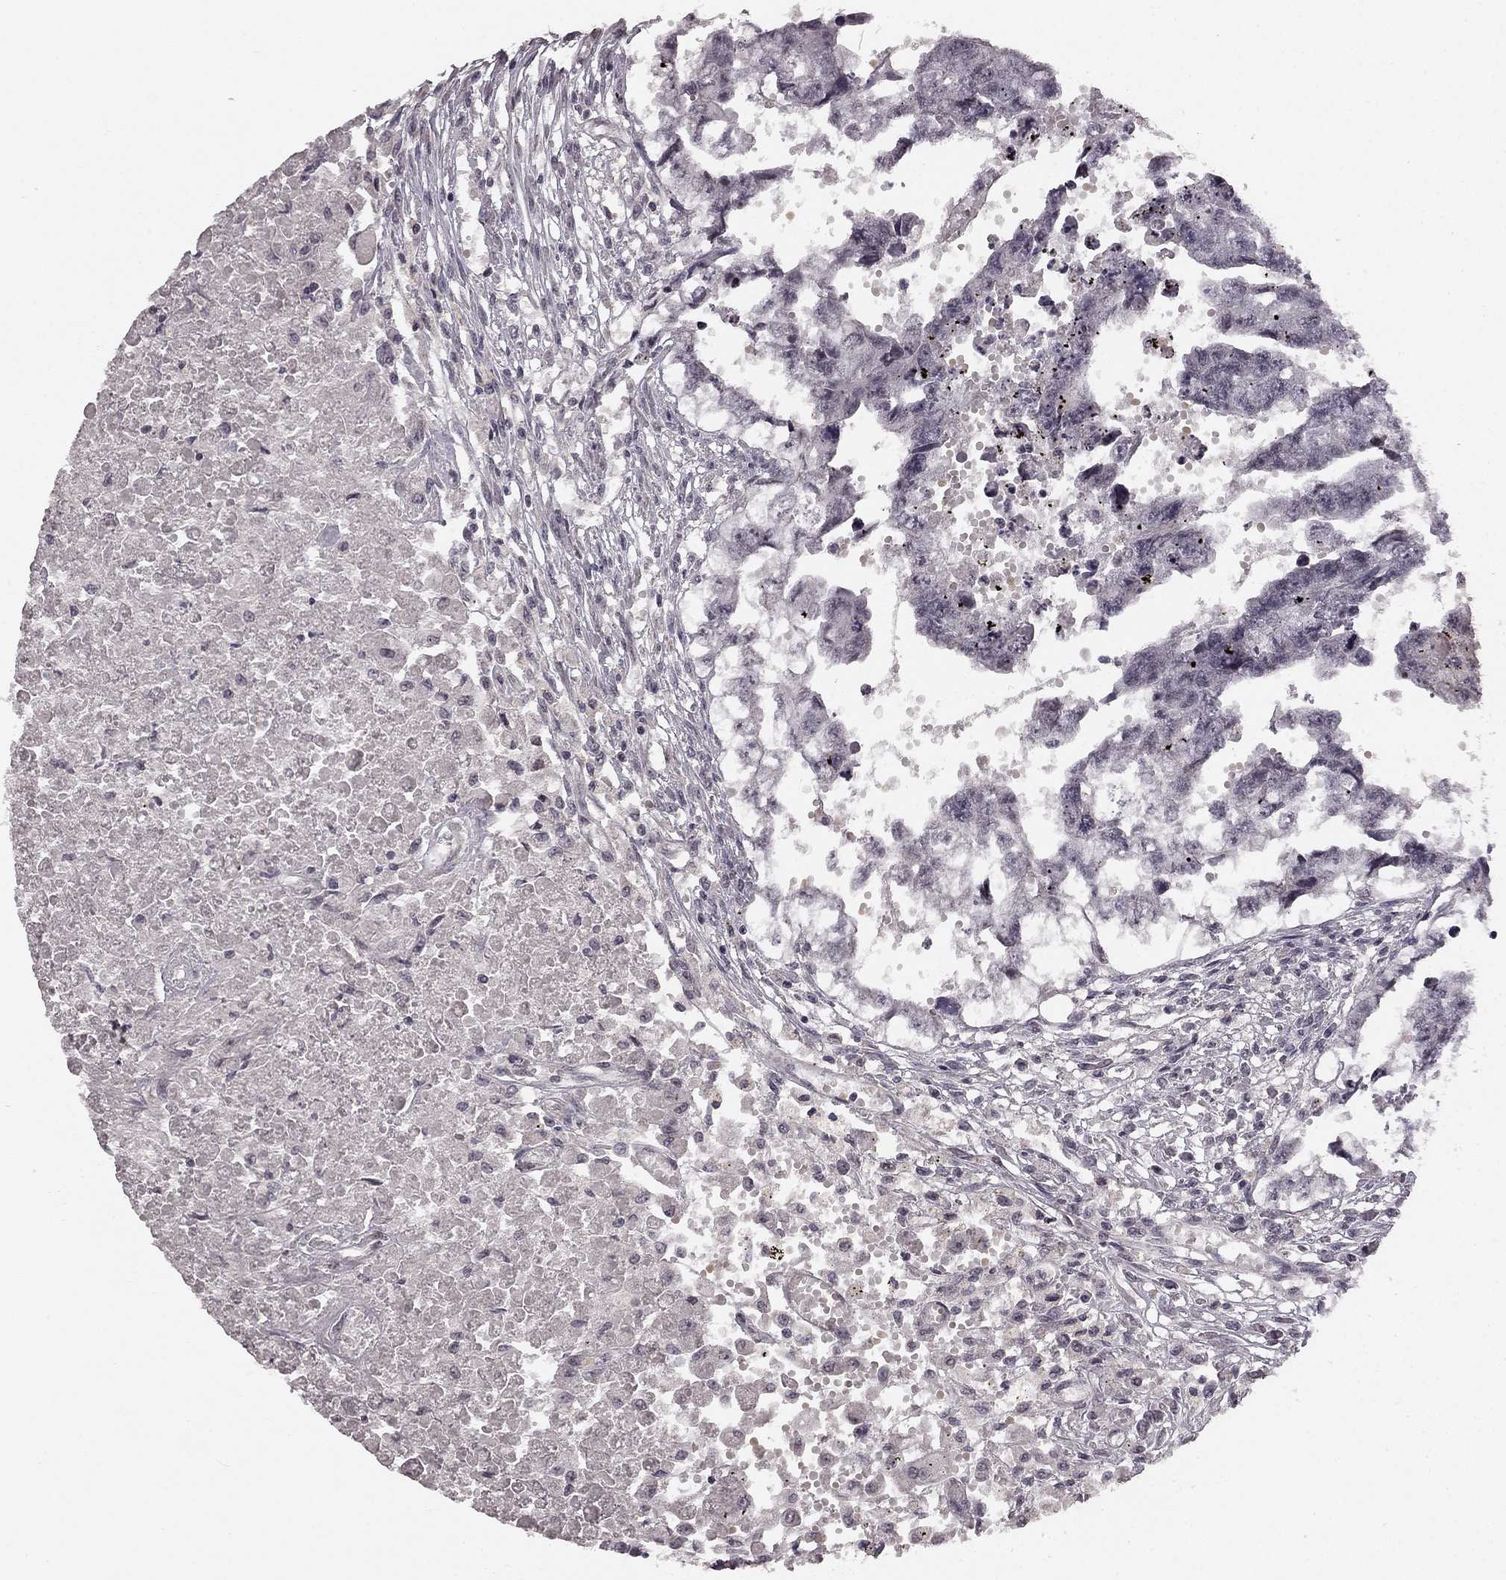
{"staining": {"intensity": "negative", "quantity": "none", "location": "none"}, "tissue": "testis cancer", "cell_type": "Tumor cells", "image_type": "cancer", "snomed": [{"axis": "morphology", "description": "Carcinoma, Embryonal, NOS"}, {"axis": "morphology", "description": "Teratoma, malignant, NOS"}, {"axis": "topography", "description": "Testis"}], "caption": "The immunohistochemistry histopathology image has no significant staining in tumor cells of embryonal carcinoma (testis) tissue. (DAB (3,3'-diaminobenzidine) IHC, high magnification).", "gene": "HCN4", "patient": {"sex": "male", "age": 44}}